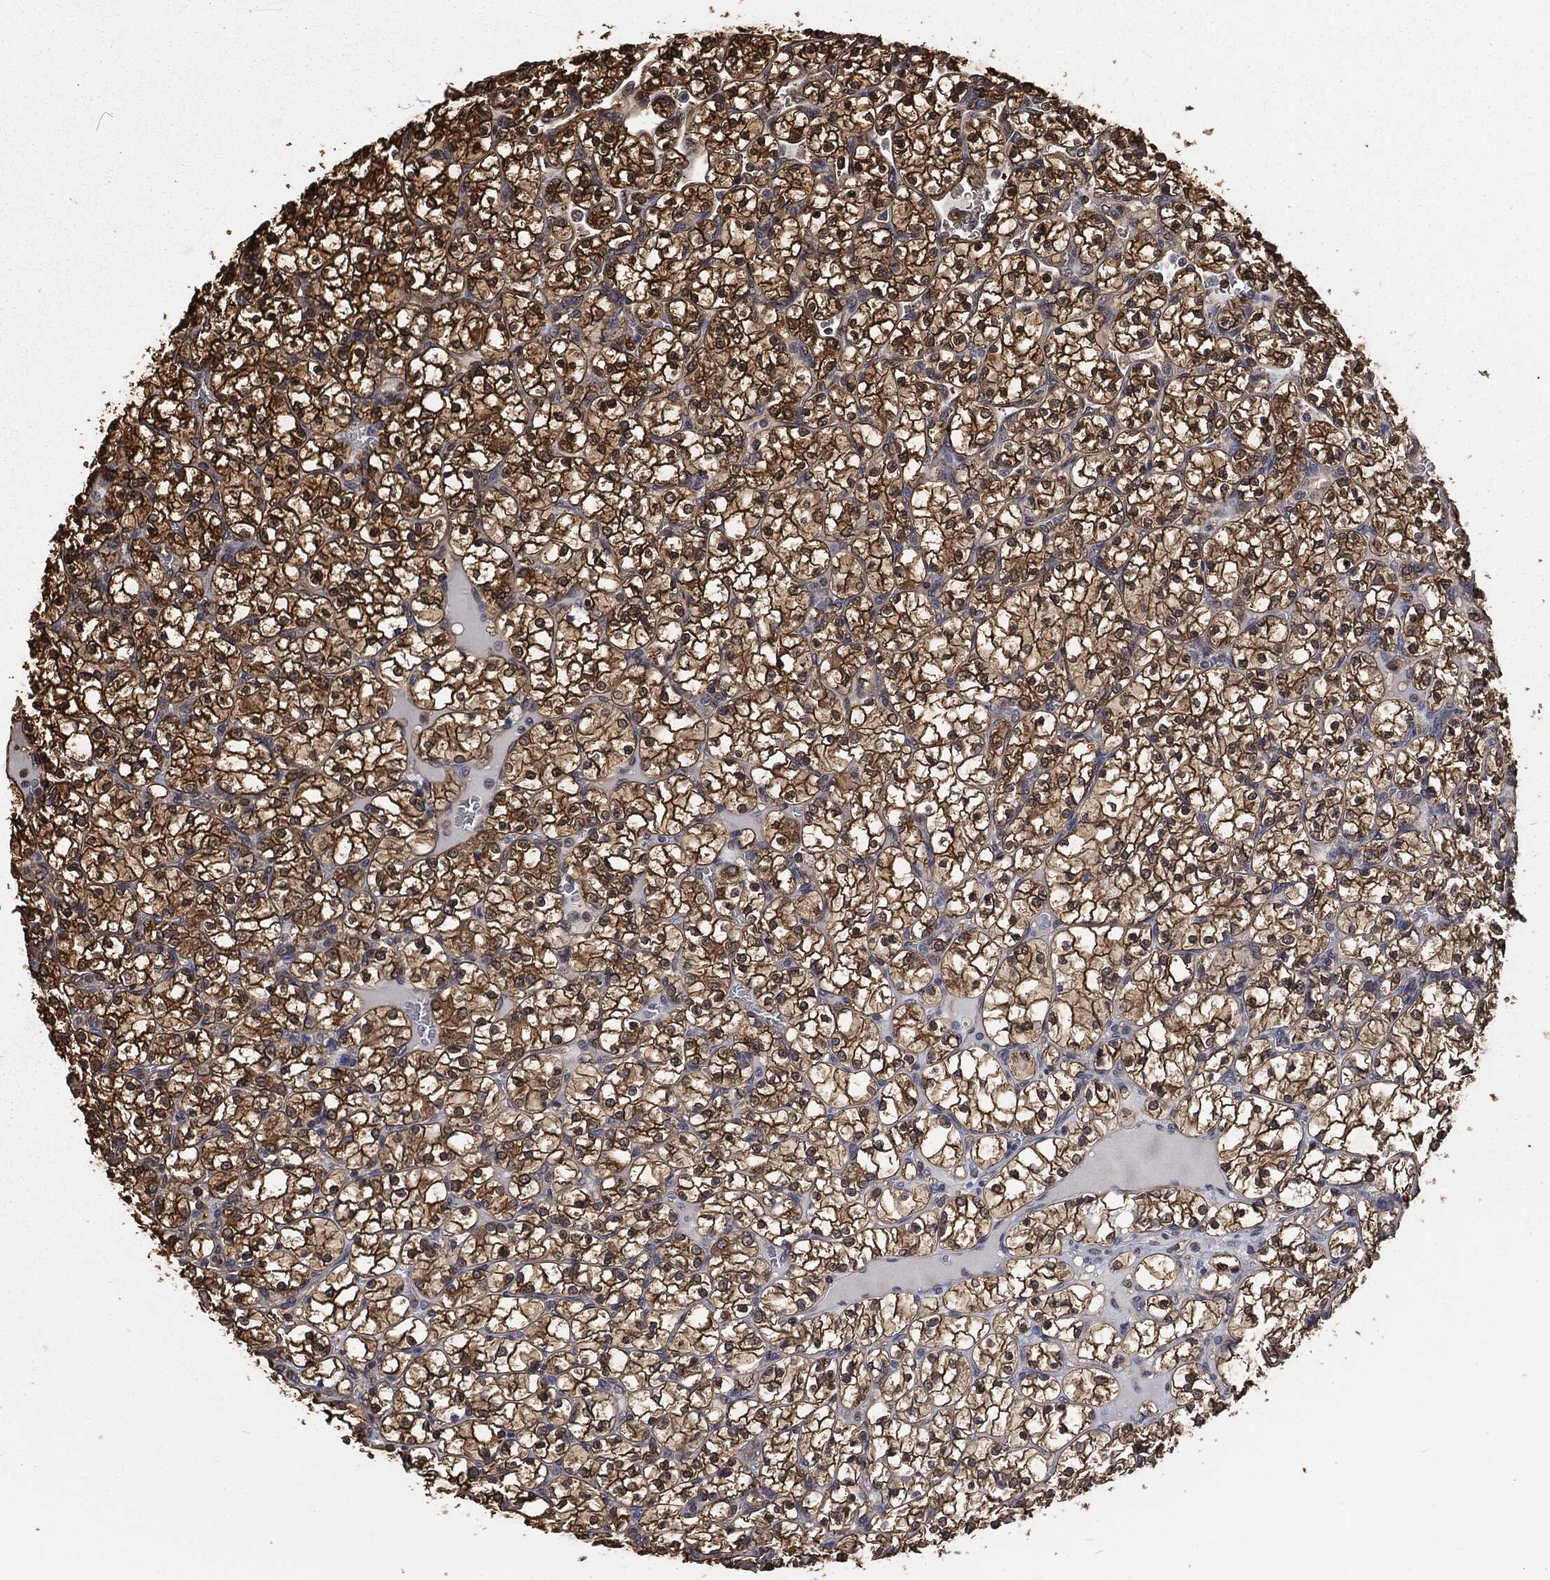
{"staining": {"intensity": "strong", "quantity": ">75%", "location": "cytoplasmic/membranous"}, "tissue": "renal cancer", "cell_type": "Tumor cells", "image_type": "cancer", "snomed": [{"axis": "morphology", "description": "Adenocarcinoma, NOS"}, {"axis": "topography", "description": "Kidney"}], "caption": "IHC staining of adenocarcinoma (renal), which shows high levels of strong cytoplasmic/membranous staining in about >75% of tumor cells indicating strong cytoplasmic/membranous protein expression. The staining was performed using DAB (brown) for protein detection and nuclei were counterstained in hematoxylin (blue).", "gene": "PRDX4", "patient": {"sex": "female", "age": 89}}